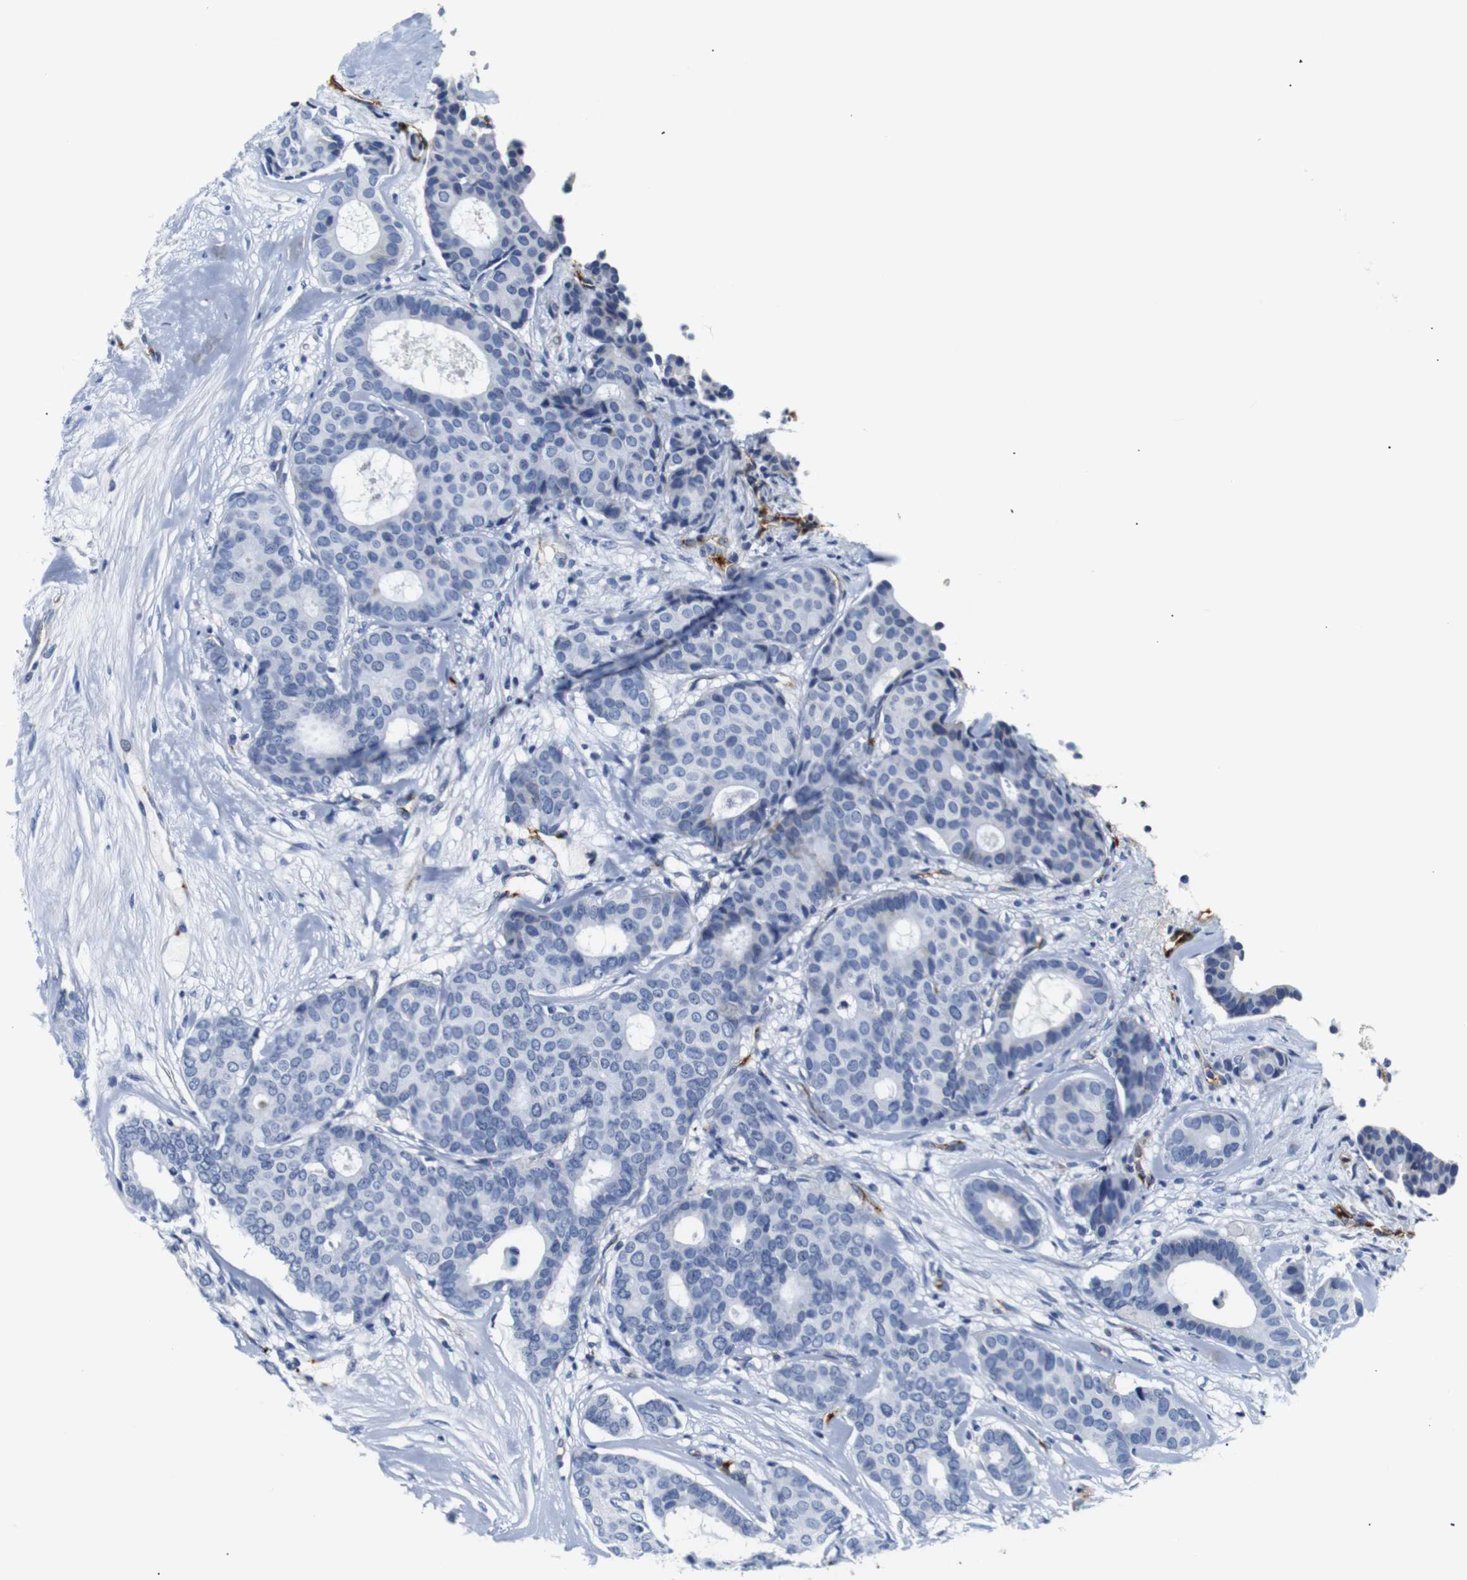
{"staining": {"intensity": "negative", "quantity": "none", "location": "none"}, "tissue": "breast cancer", "cell_type": "Tumor cells", "image_type": "cancer", "snomed": [{"axis": "morphology", "description": "Duct carcinoma"}, {"axis": "topography", "description": "Breast"}], "caption": "This is an IHC histopathology image of breast infiltrating ductal carcinoma. There is no staining in tumor cells.", "gene": "MUC4", "patient": {"sex": "female", "age": 75}}